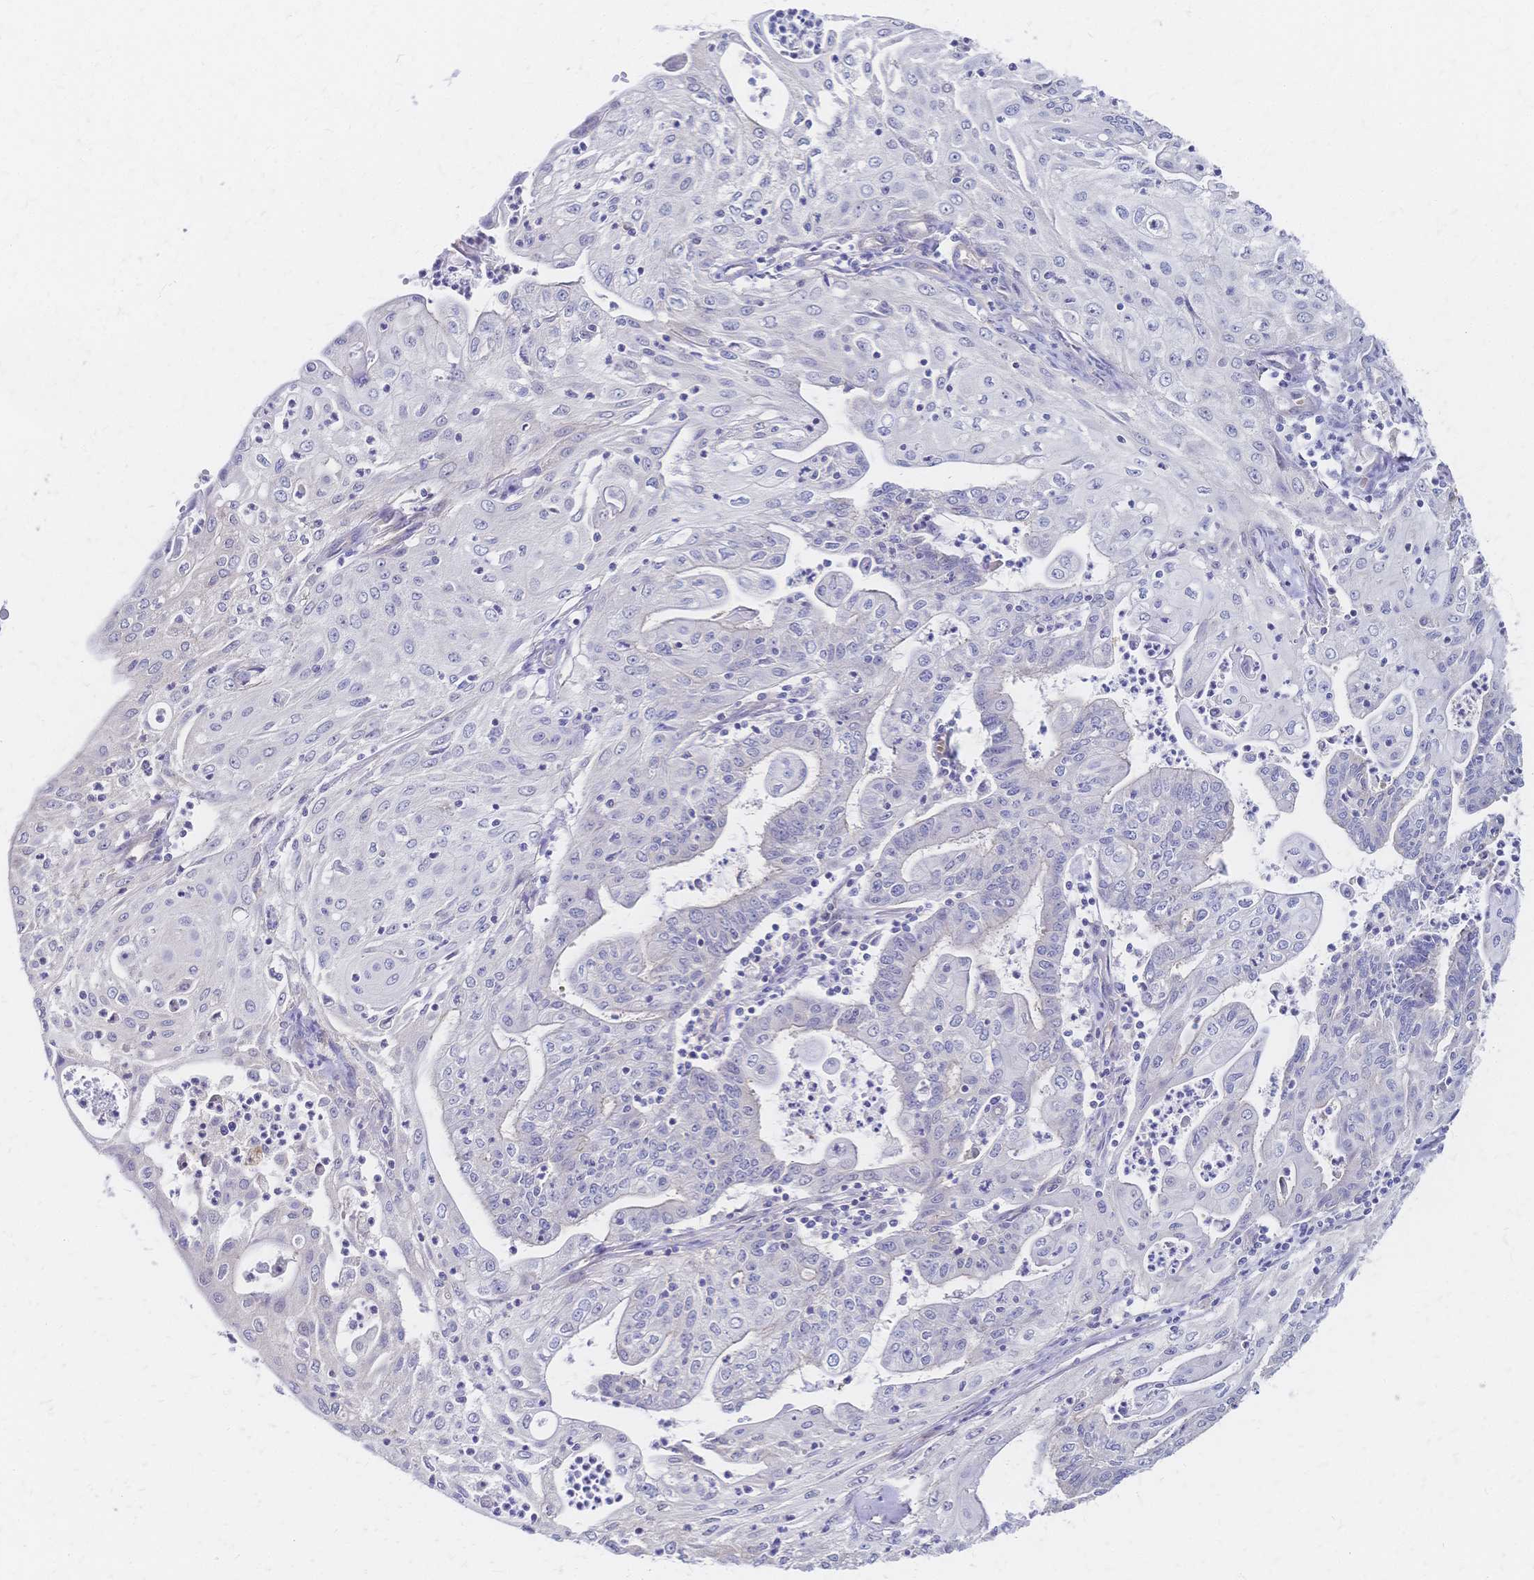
{"staining": {"intensity": "negative", "quantity": "none", "location": "none"}, "tissue": "endometrial cancer", "cell_type": "Tumor cells", "image_type": "cancer", "snomed": [{"axis": "morphology", "description": "Adenocarcinoma, NOS"}, {"axis": "topography", "description": "Endometrium"}], "caption": "The IHC histopathology image has no significant expression in tumor cells of endometrial cancer (adenocarcinoma) tissue.", "gene": "SLC5A1", "patient": {"sex": "female", "age": 61}}